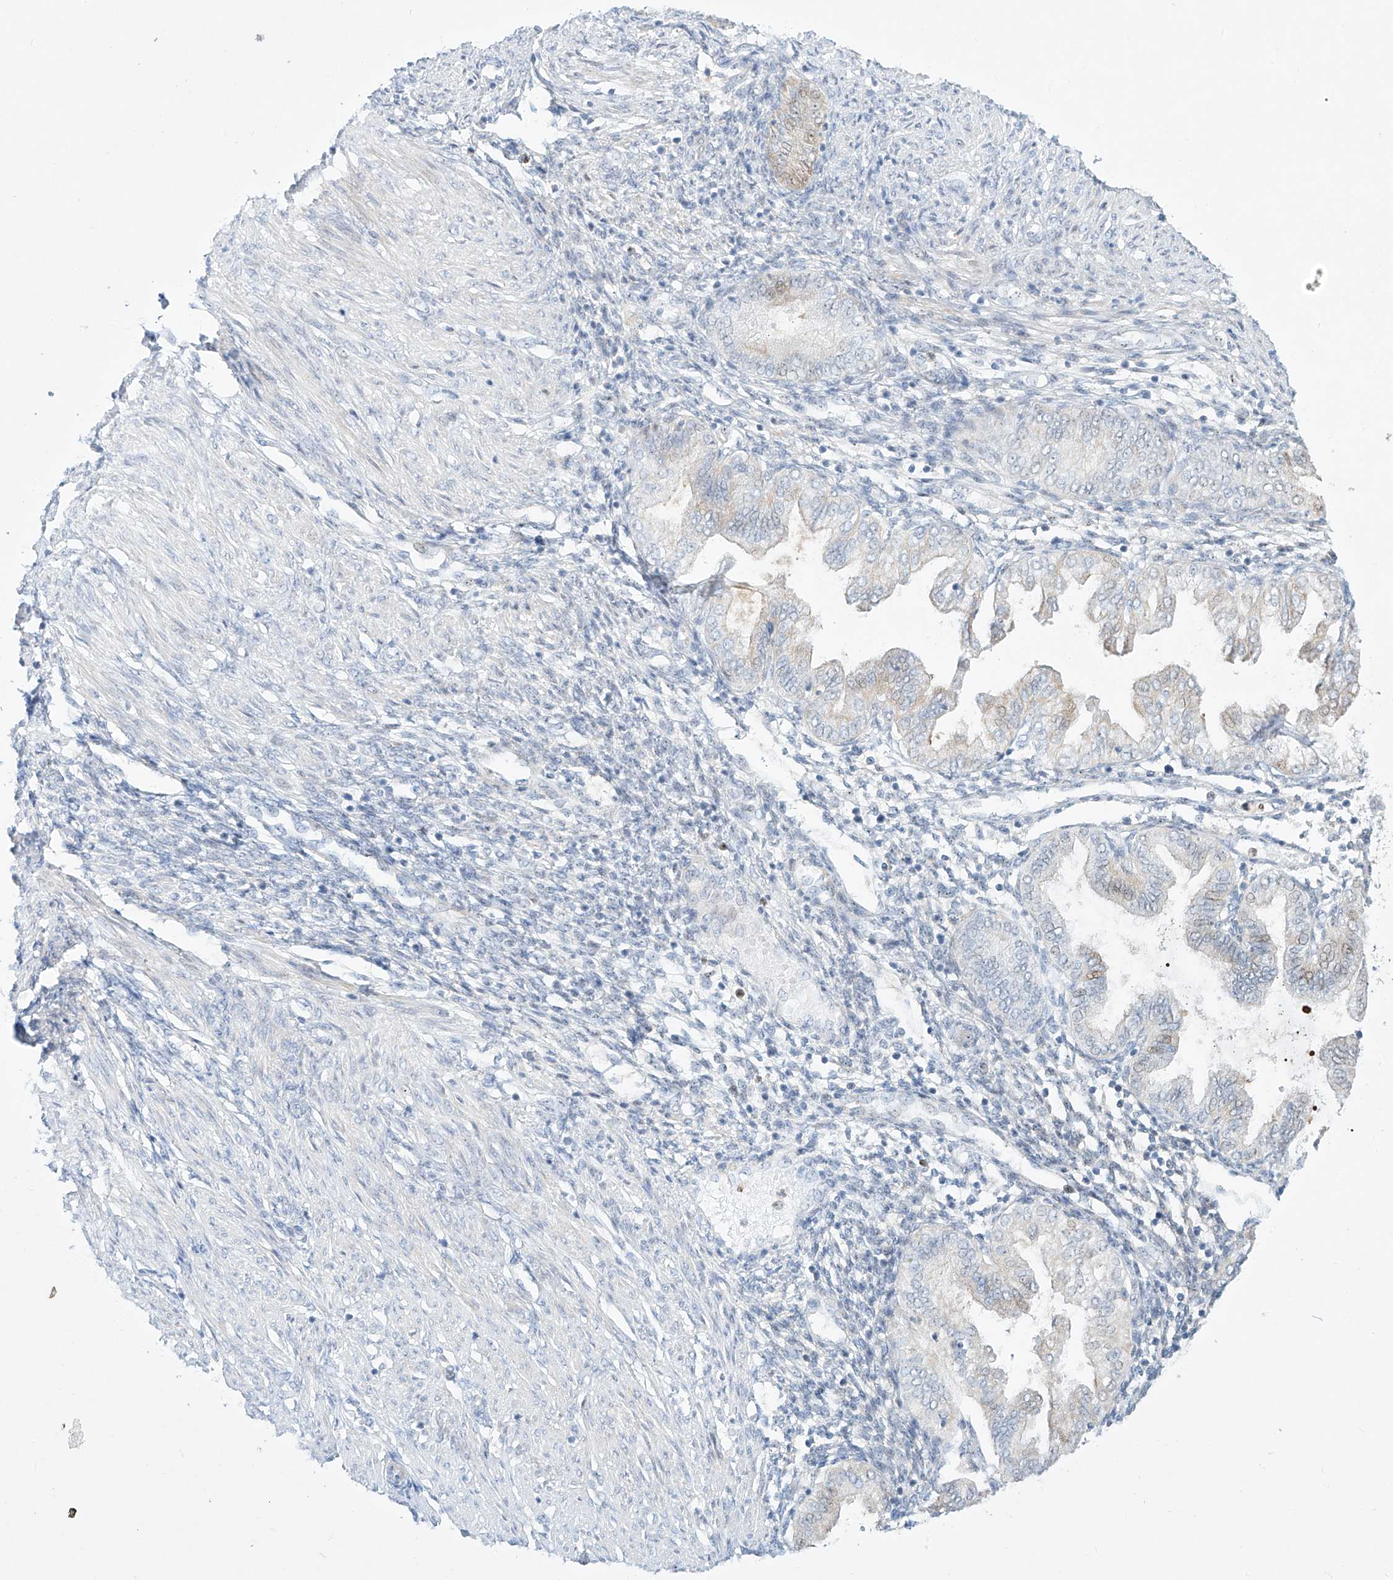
{"staining": {"intensity": "negative", "quantity": "none", "location": "none"}, "tissue": "endometrium", "cell_type": "Cells in endometrial stroma", "image_type": "normal", "snomed": [{"axis": "morphology", "description": "Normal tissue, NOS"}, {"axis": "topography", "description": "Endometrium"}], "caption": "Human endometrium stained for a protein using immunohistochemistry (IHC) reveals no positivity in cells in endometrial stroma.", "gene": "SNU13", "patient": {"sex": "female", "age": 53}}